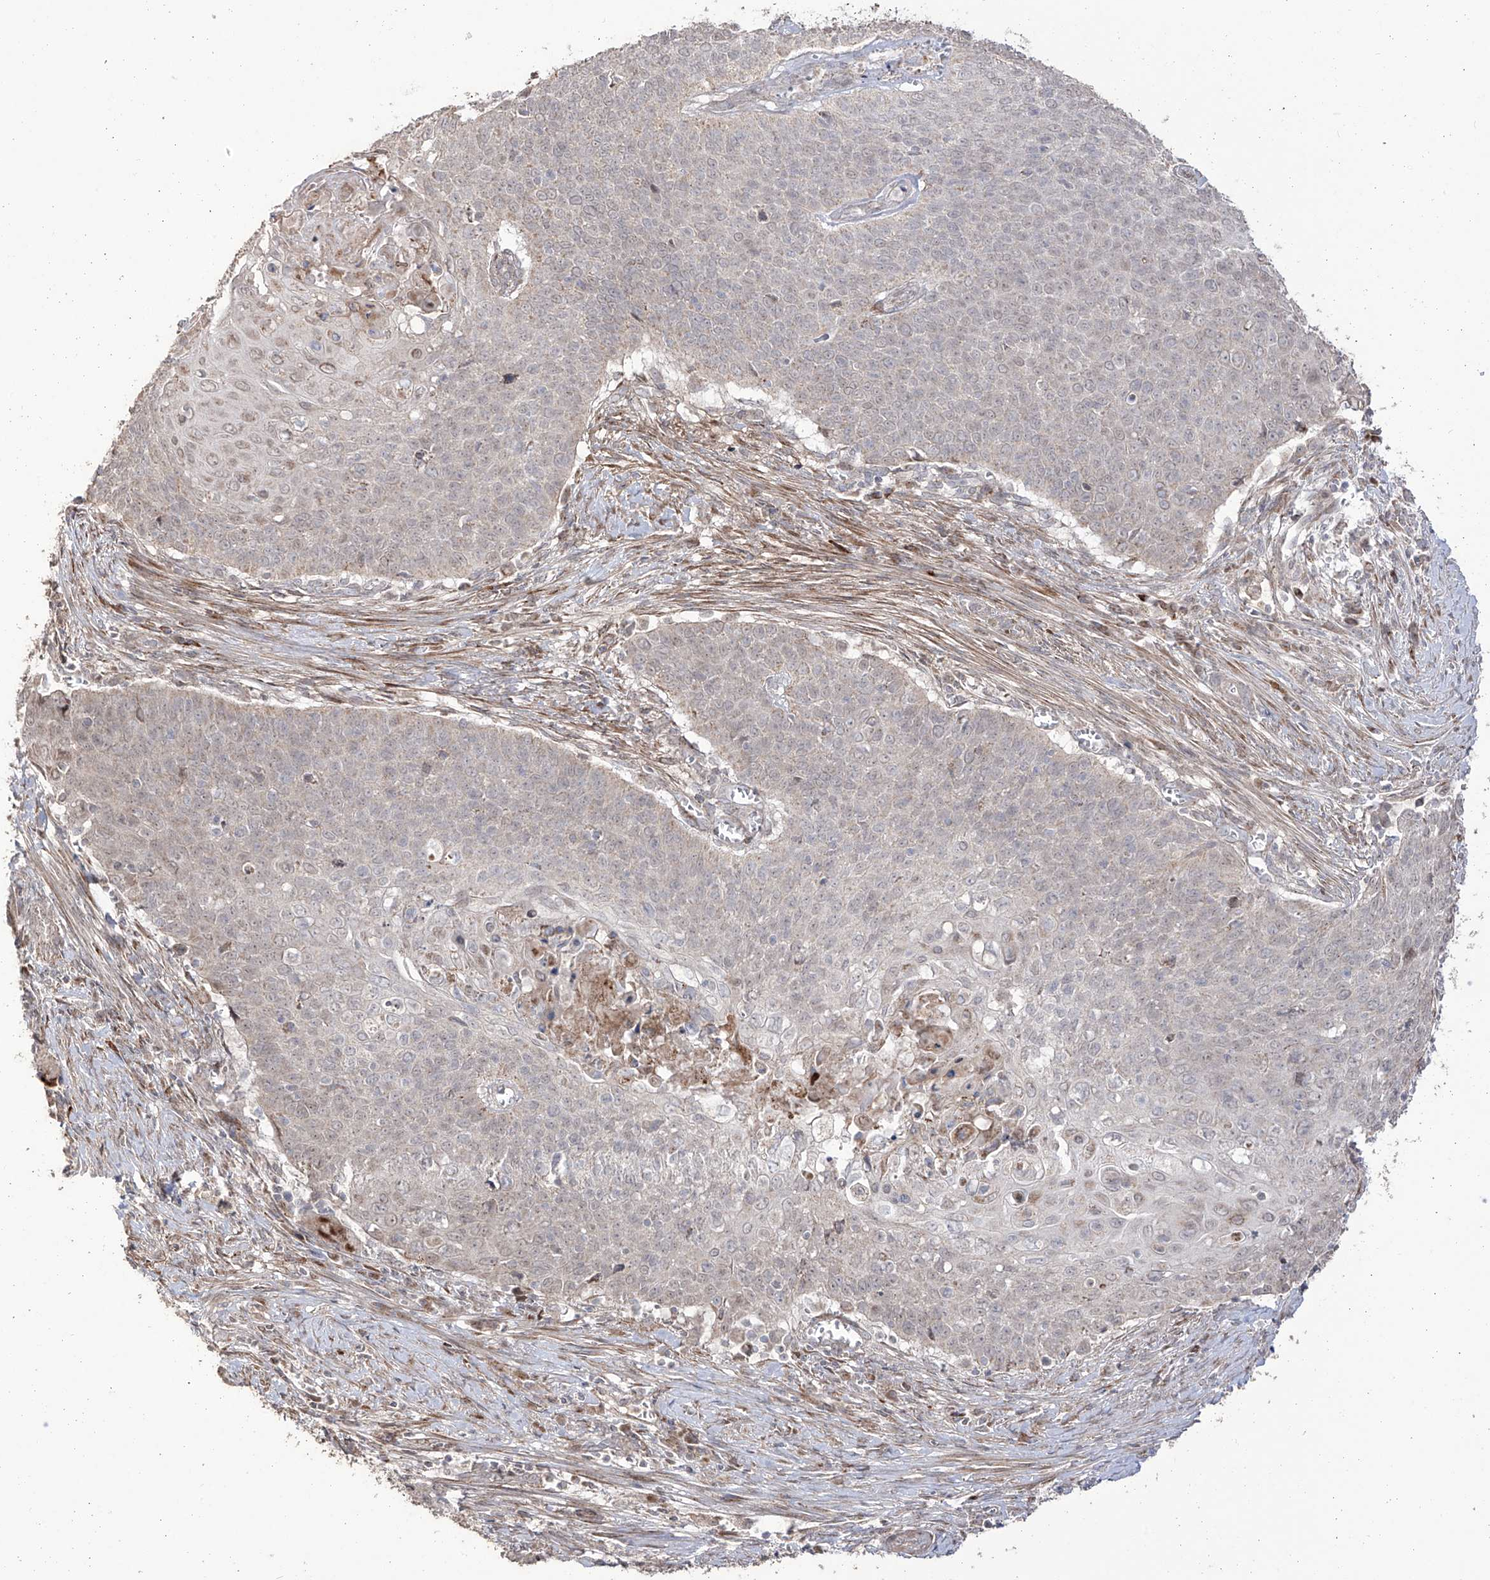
{"staining": {"intensity": "weak", "quantity": "<25%", "location": "cytoplasmic/membranous"}, "tissue": "cervical cancer", "cell_type": "Tumor cells", "image_type": "cancer", "snomed": [{"axis": "morphology", "description": "Squamous cell carcinoma, NOS"}, {"axis": "topography", "description": "Cervix"}], "caption": "This is an immunohistochemistry micrograph of cervical squamous cell carcinoma. There is no staining in tumor cells.", "gene": "YKT6", "patient": {"sex": "female", "age": 39}}